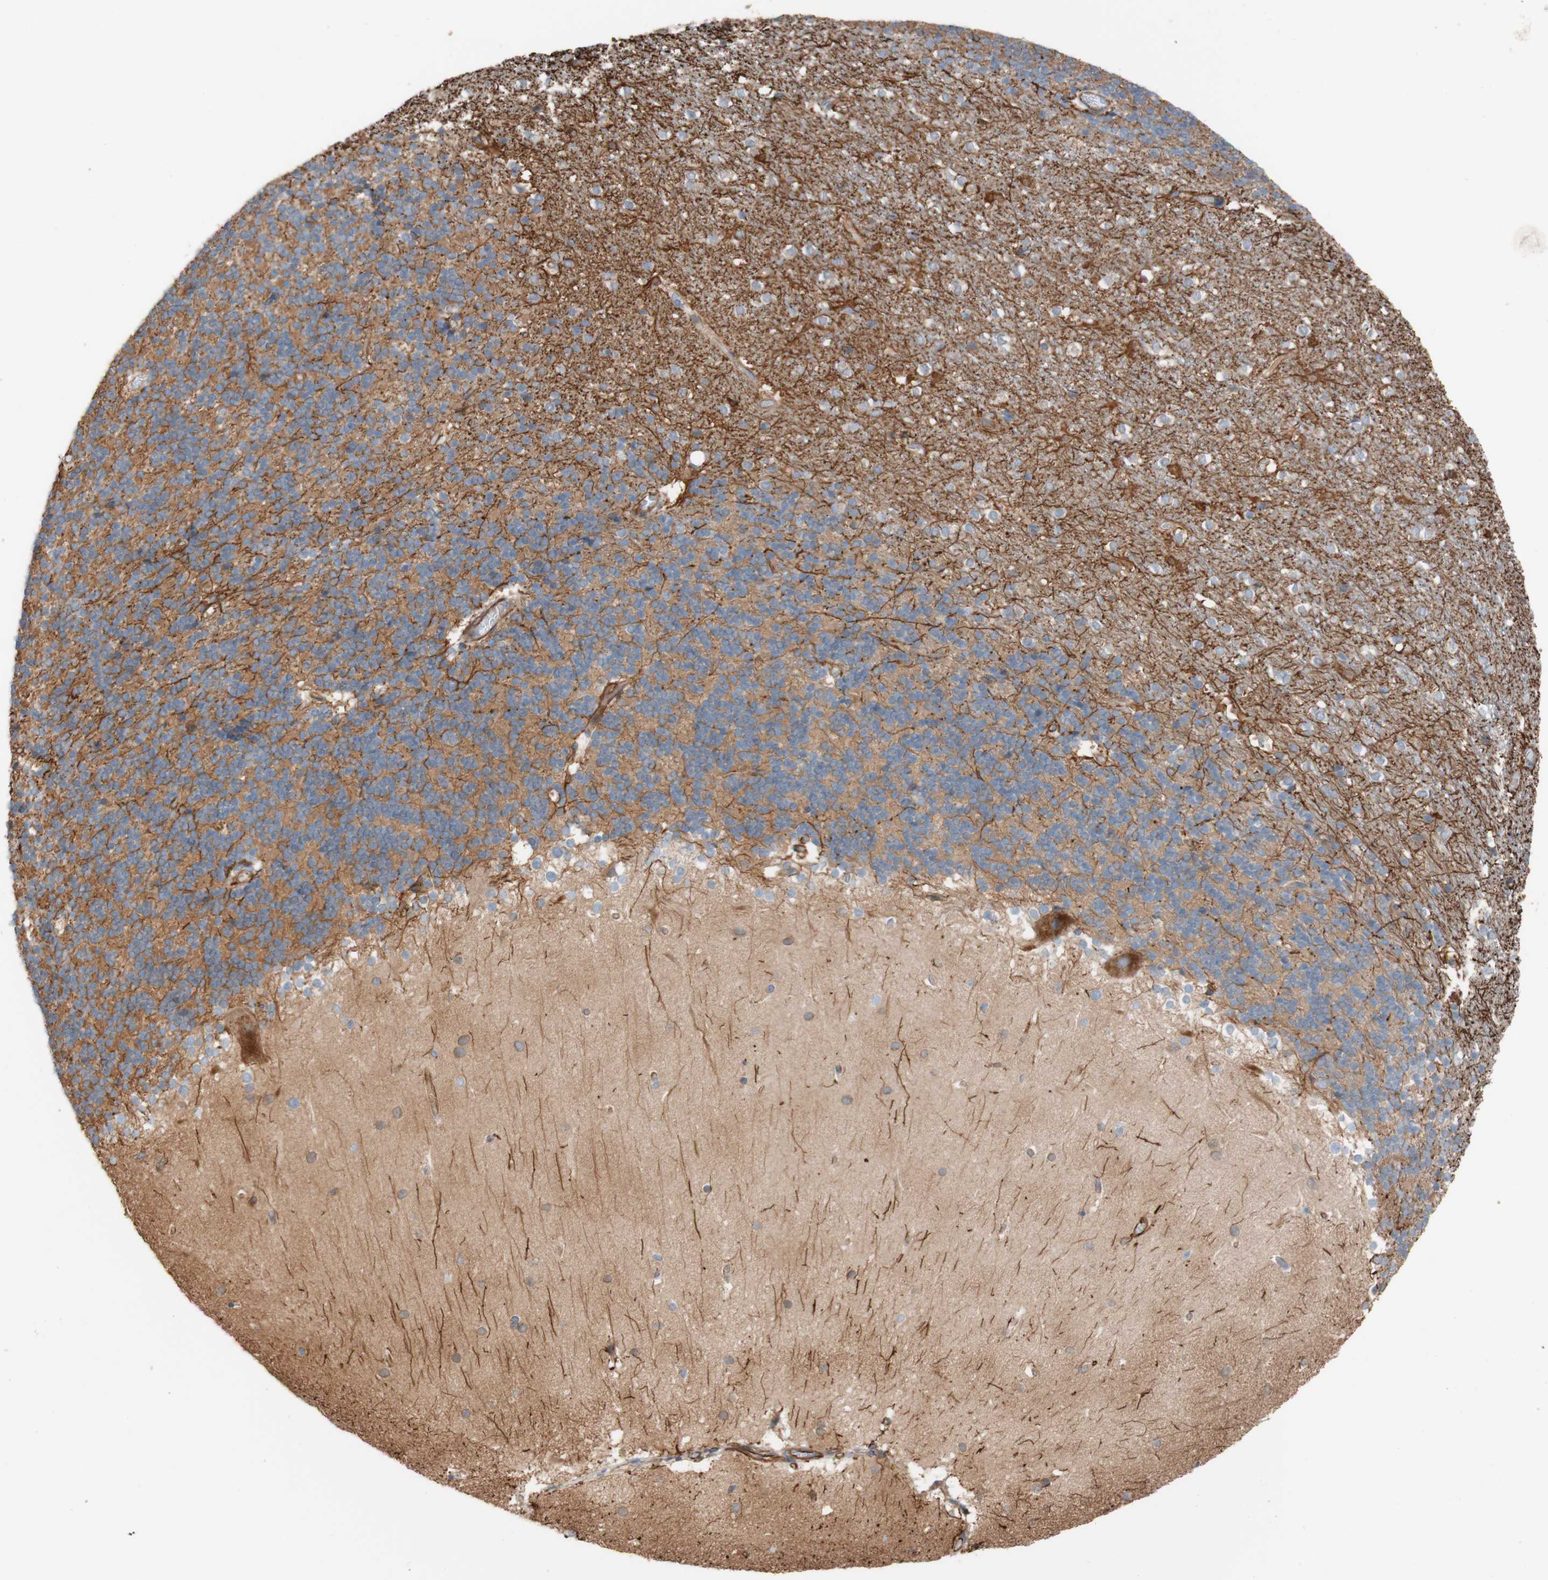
{"staining": {"intensity": "moderate", "quantity": ">75%", "location": "cytoplasmic/membranous"}, "tissue": "cerebellum", "cell_type": "Cells in granular layer", "image_type": "normal", "snomed": [{"axis": "morphology", "description": "Normal tissue, NOS"}, {"axis": "topography", "description": "Cerebellum"}], "caption": "Protein analysis of benign cerebellum reveals moderate cytoplasmic/membranous positivity in approximately >75% of cells in granular layer.", "gene": "C1orf43", "patient": {"sex": "female", "age": 19}}